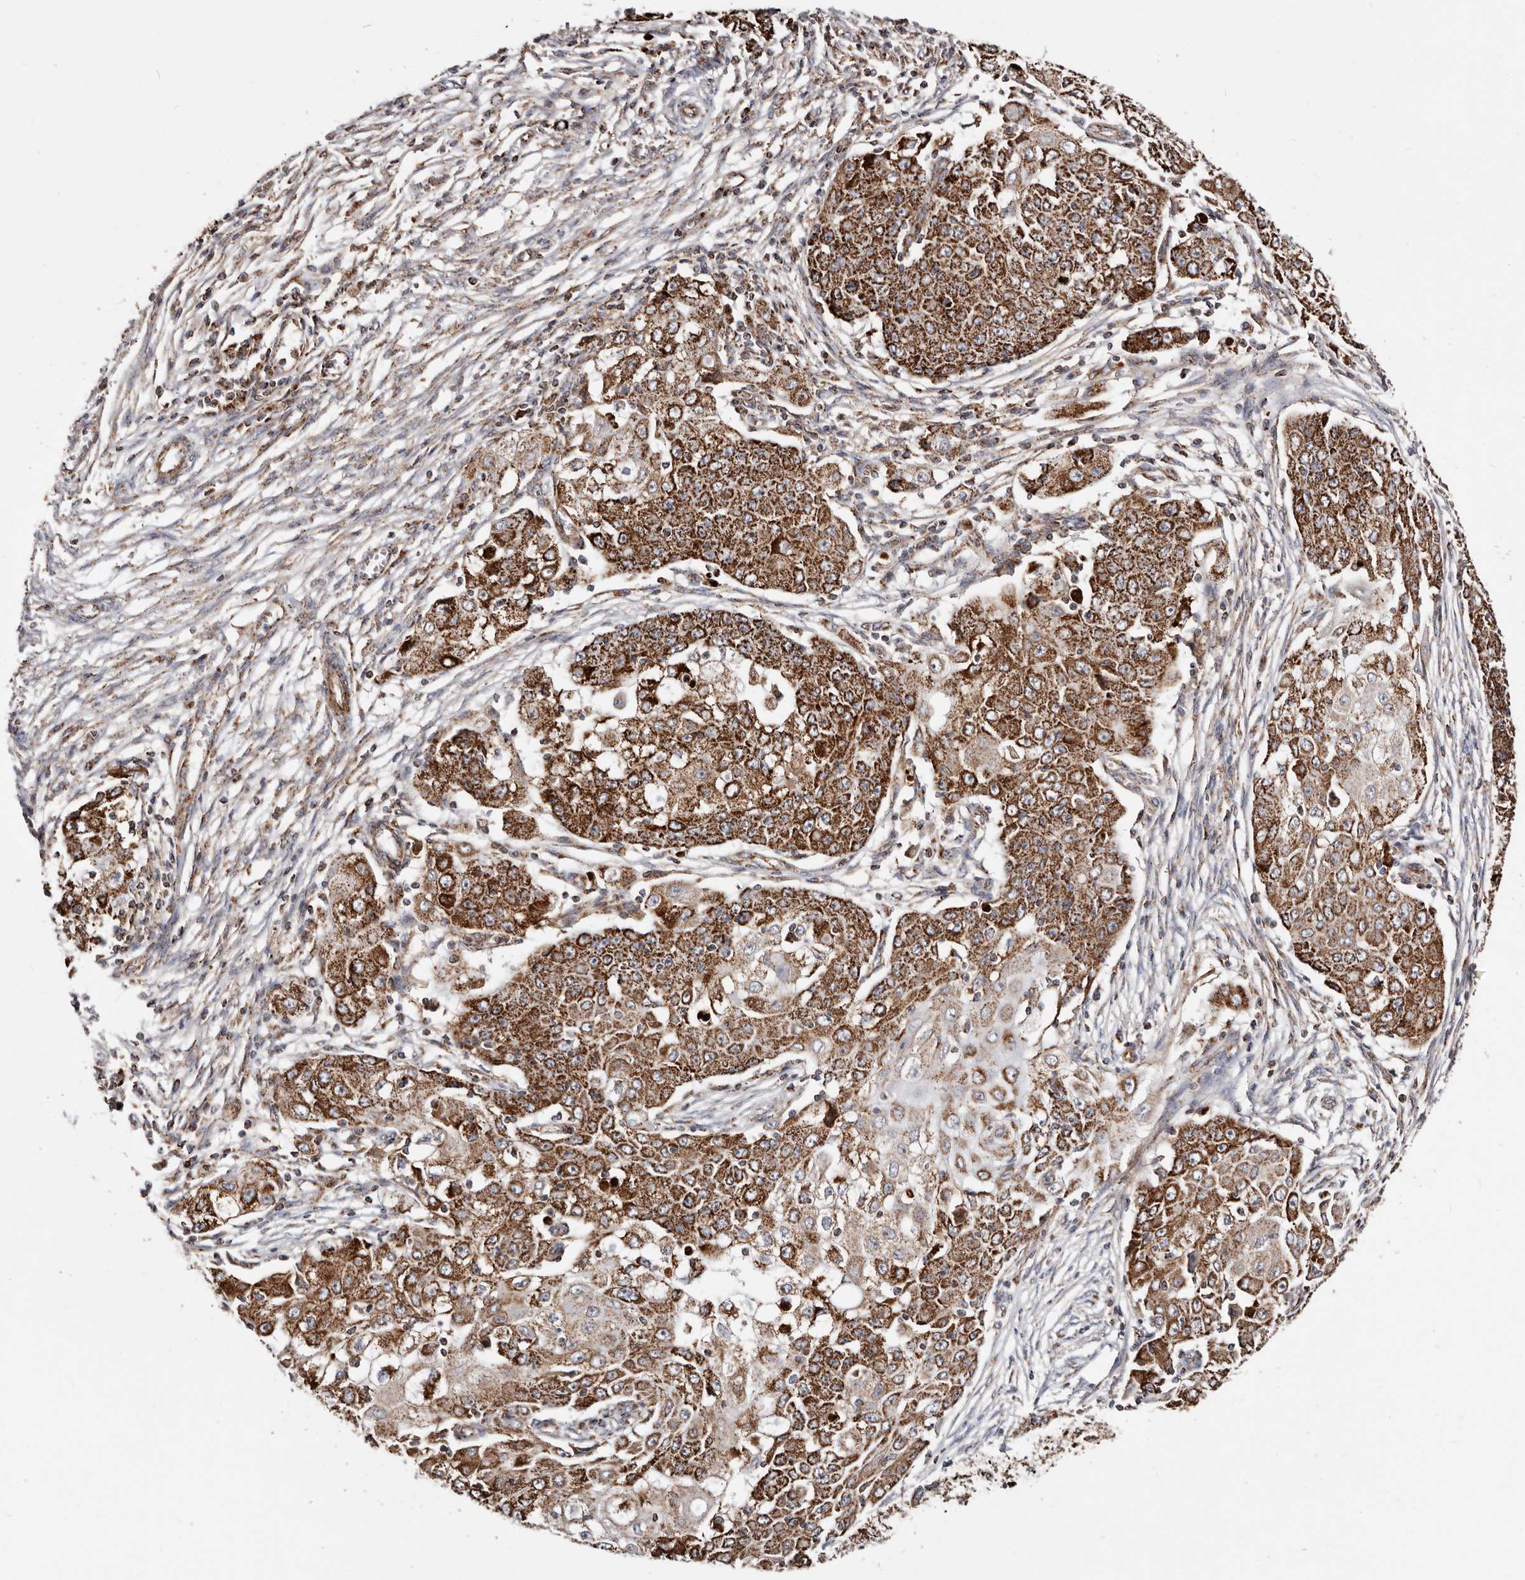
{"staining": {"intensity": "strong", "quantity": ">75%", "location": "cytoplasmic/membranous"}, "tissue": "ovarian cancer", "cell_type": "Tumor cells", "image_type": "cancer", "snomed": [{"axis": "morphology", "description": "Carcinoma, endometroid"}, {"axis": "topography", "description": "Ovary"}], "caption": "Ovarian cancer stained with a brown dye demonstrates strong cytoplasmic/membranous positive staining in about >75% of tumor cells.", "gene": "PRKACB", "patient": {"sex": "female", "age": 42}}